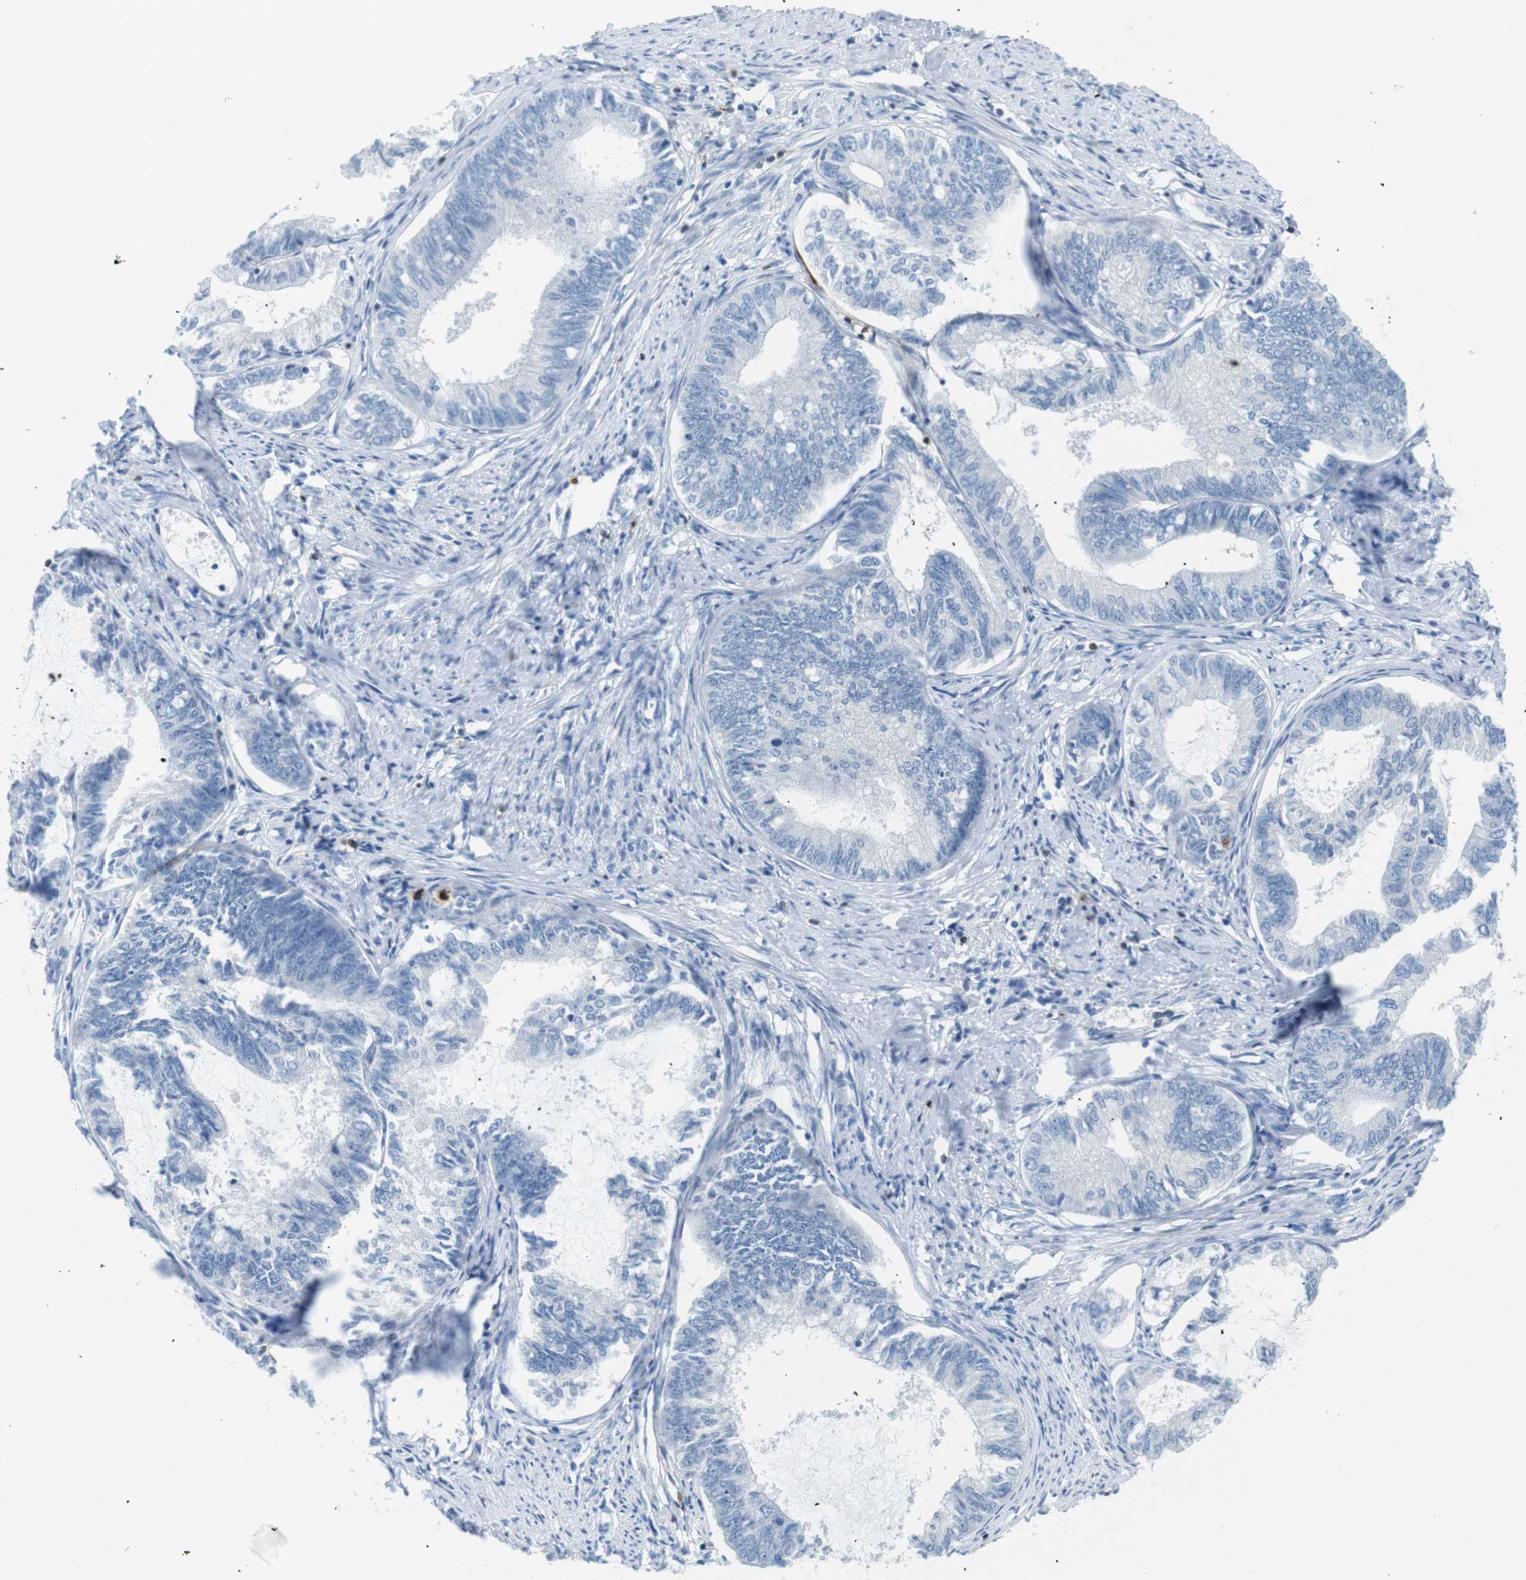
{"staining": {"intensity": "negative", "quantity": "none", "location": "none"}, "tissue": "endometrial cancer", "cell_type": "Tumor cells", "image_type": "cancer", "snomed": [{"axis": "morphology", "description": "Adenocarcinoma, NOS"}, {"axis": "topography", "description": "Endometrium"}], "caption": "Immunohistochemical staining of endometrial adenocarcinoma shows no significant positivity in tumor cells.", "gene": "TNFRSF4", "patient": {"sex": "female", "age": 86}}